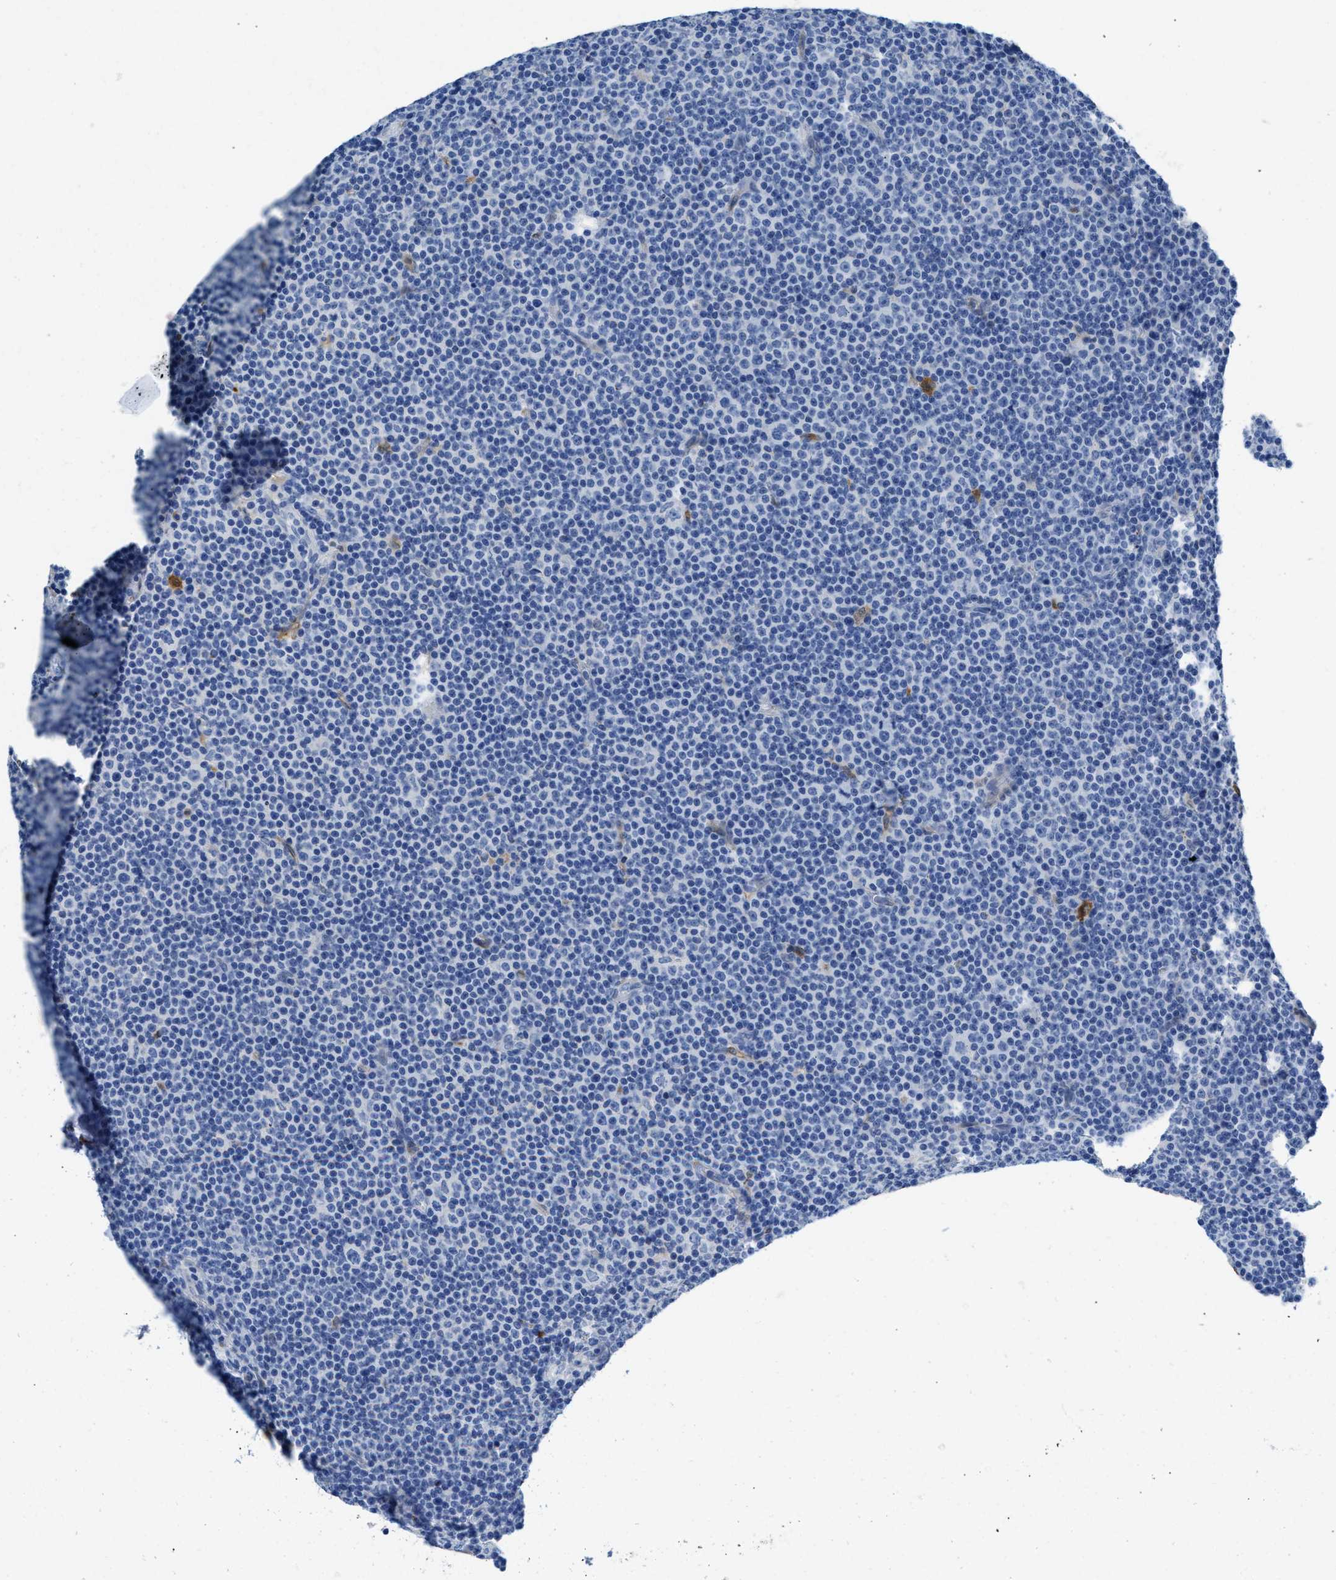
{"staining": {"intensity": "negative", "quantity": "none", "location": "none"}, "tissue": "lymphoma", "cell_type": "Tumor cells", "image_type": "cancer", "snomed": [{"axis": "morphology", "description": "Malignant lymphoma, non-Hodgkin's type, Low grade"}, {"axis": "topography", "description": "Lymph node"}], "caption": "Tumor cells show no significant protein positivity in lymphoma.", "gene": "SPEG", "patient": {"sex": "female", "age": 67}}